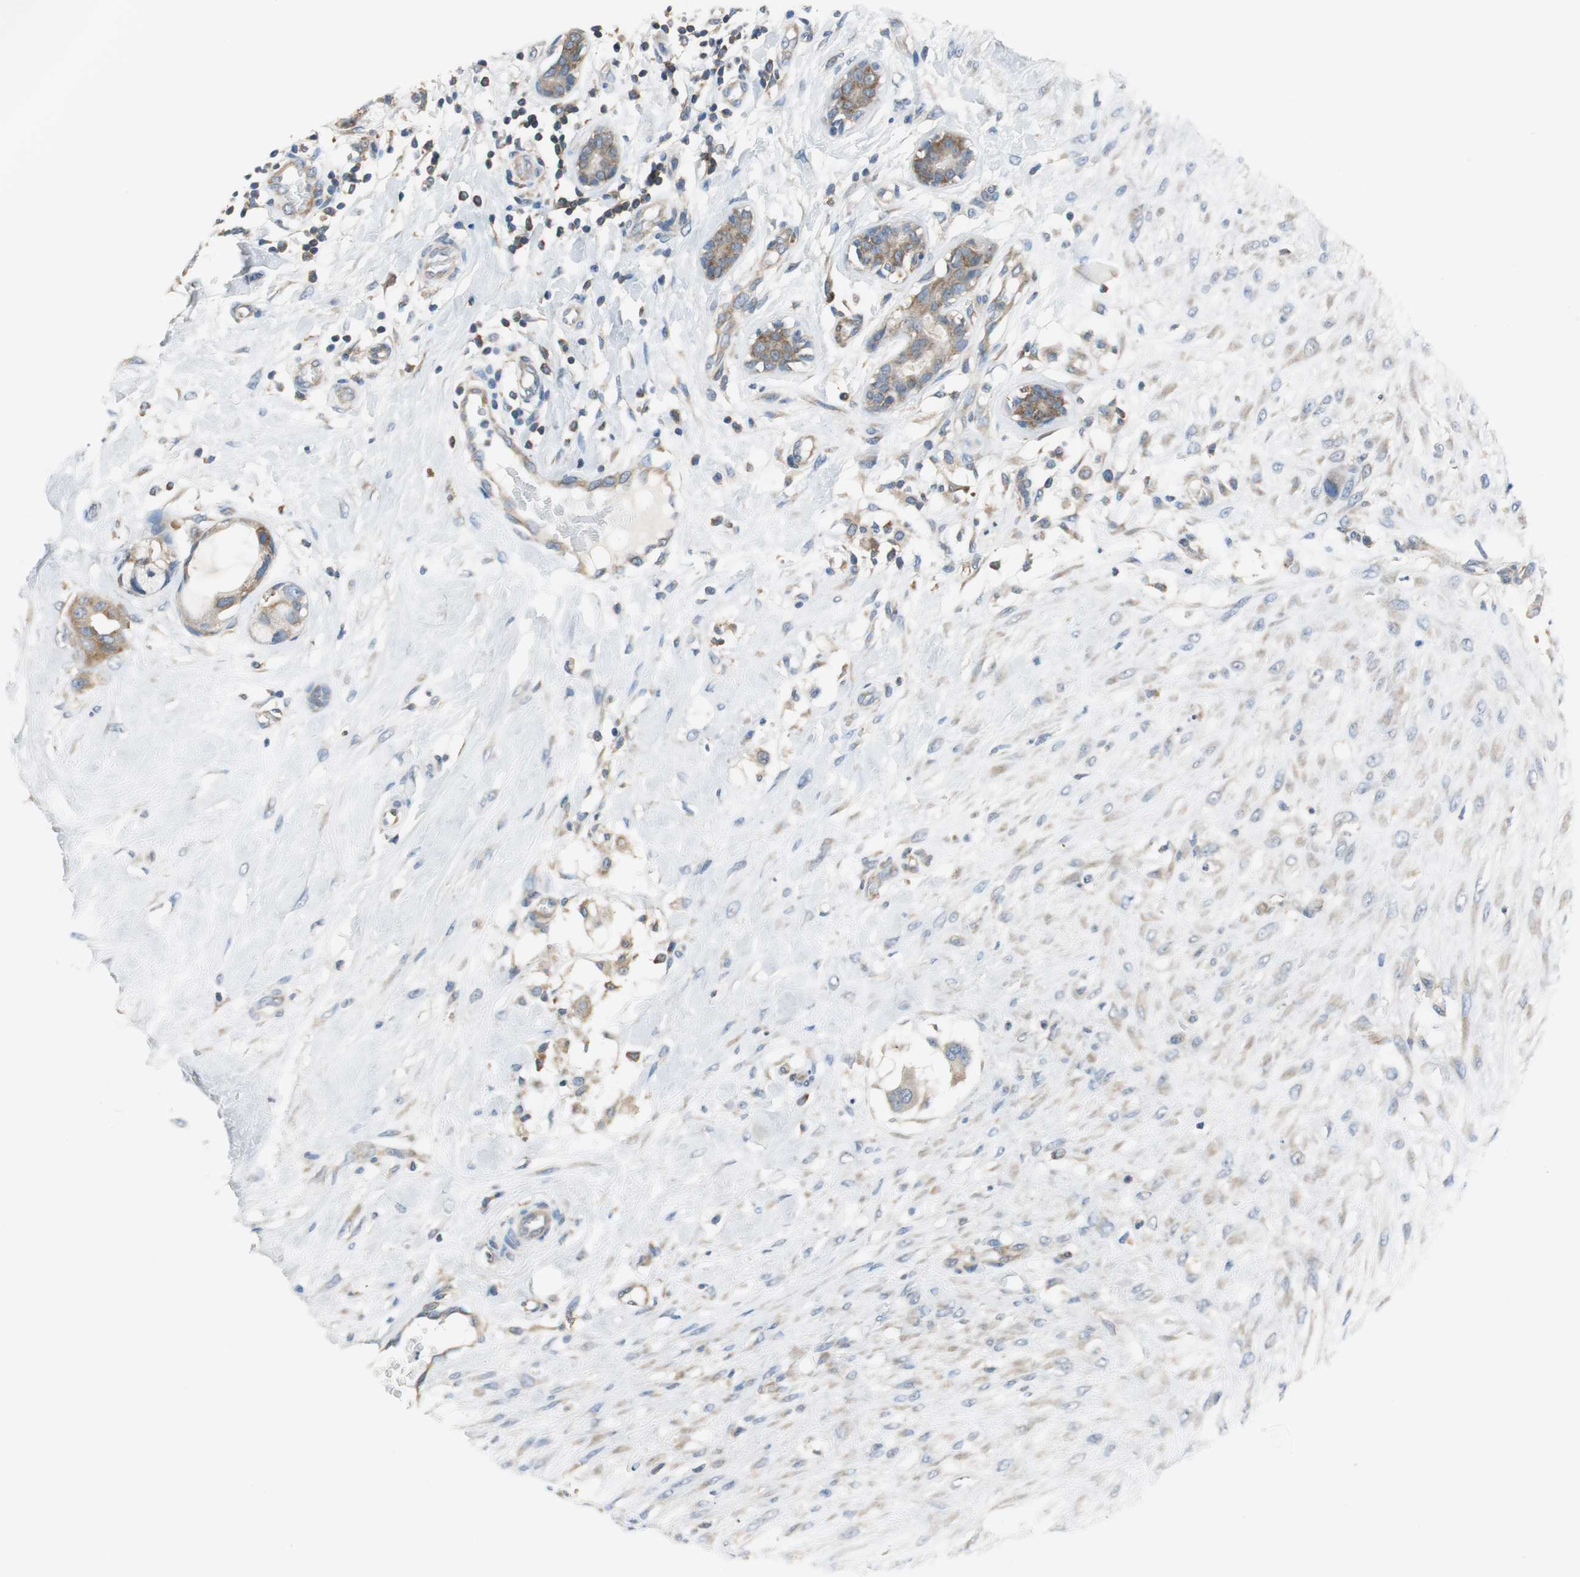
{"staining": {"intensity": "moderate", "quantity": ">75%", "location": "cytoplasmic/membranous"}, "tissue": "breast cancer", "cell_type": "Tumor cells", "image_type": "cancer", "snomed": [{"axis": "morphology", "description": "Duct carcinoma"}, {"axis": "topography", "description": "Breast"}], "caption": "Infiltrating ductal carcinoma (breast) stained with IHC exhibits moderate cytoplasmic/membranous positivity in approximately >75% of tumor cells.", "gene": "CNOT3", "patient": {"sex": "female", "age": 40}}